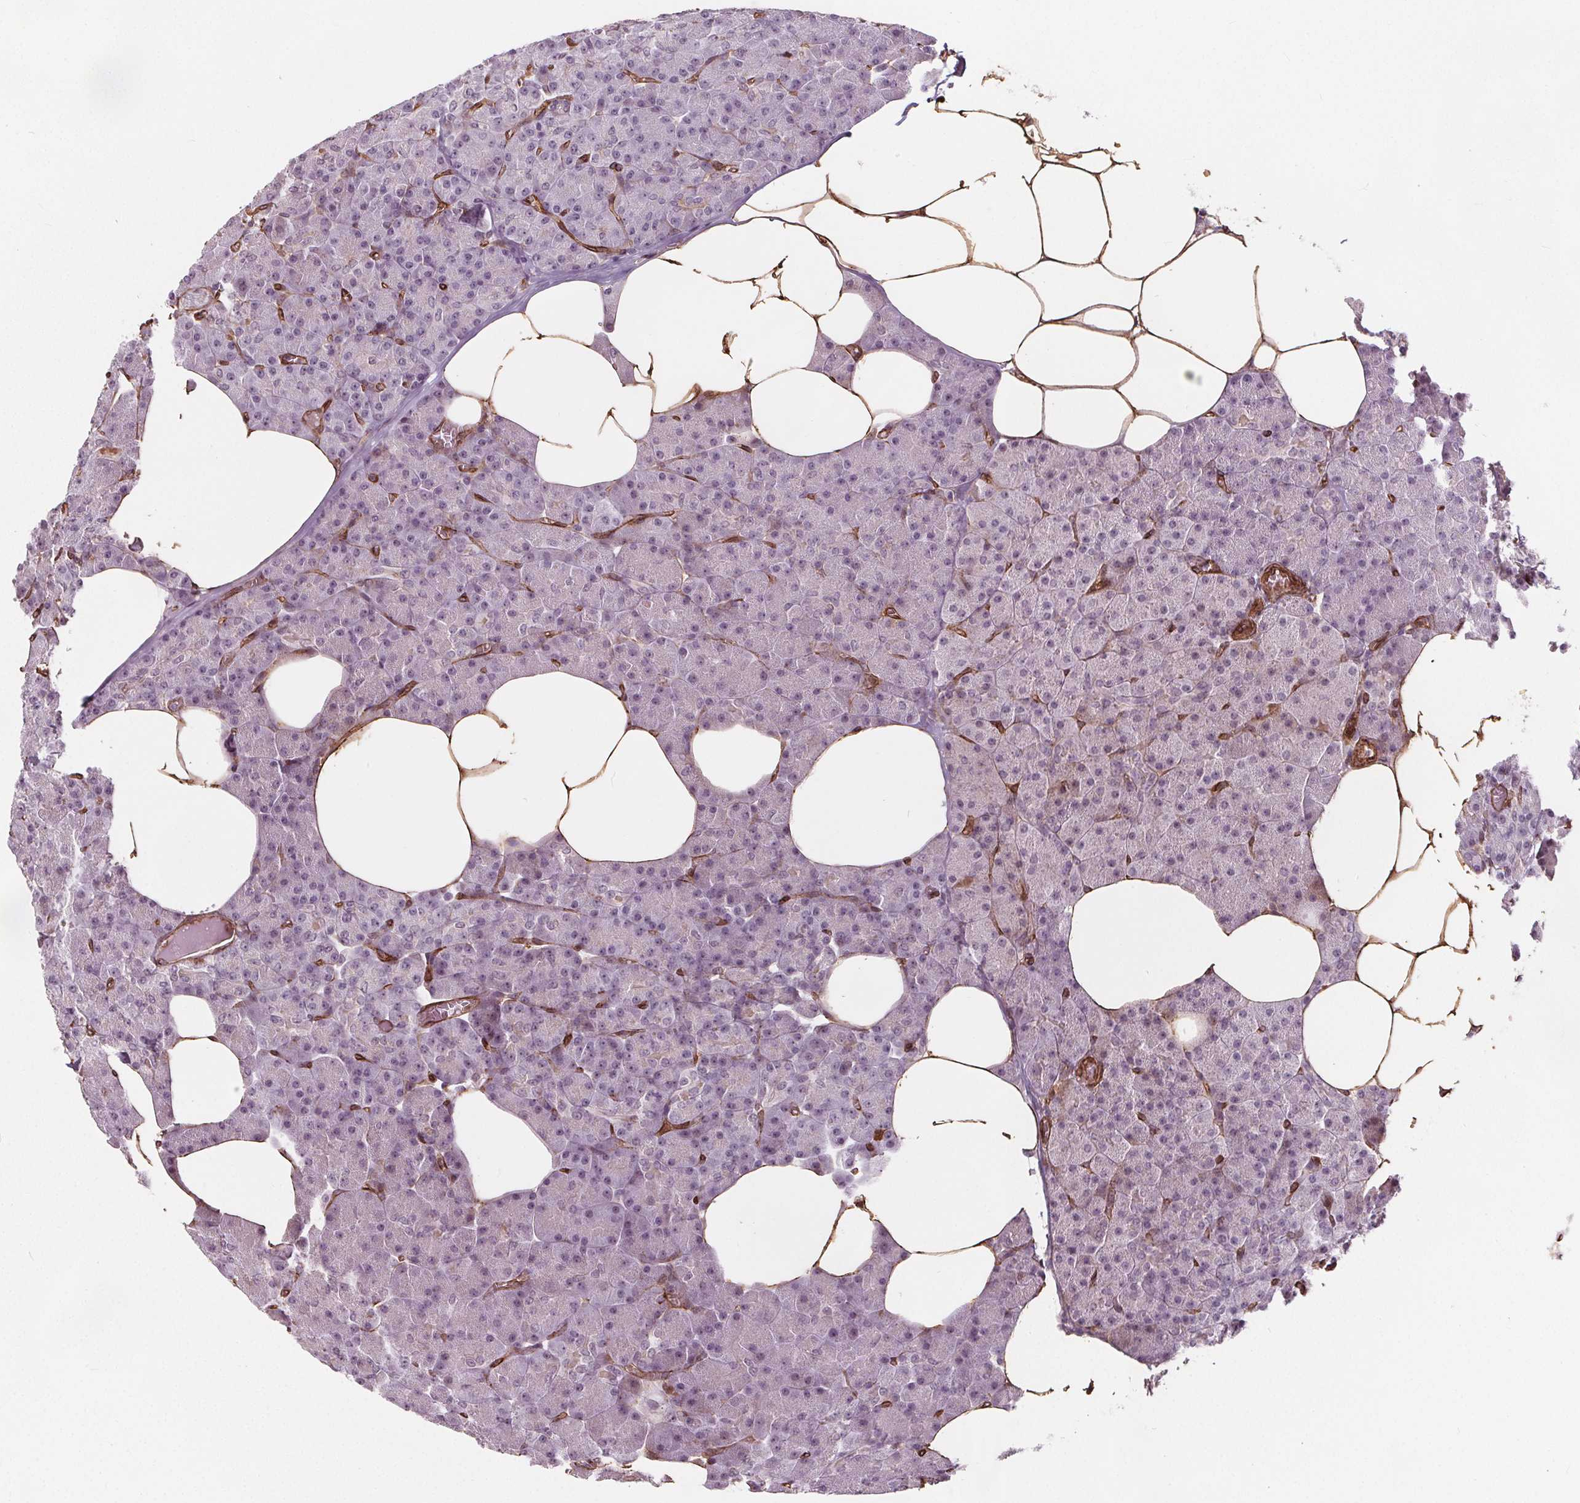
{"staining": {"intensity": "negative", "quantity": "none", "location": "none"}, "tissue": "pancreas", "cell_type": "Exocrine glandular cells", "image_type": "normal", "snomed": [{"axis": "morphology", "description": "Normal tissue, NOS"}, {"axis": "topography", "description": "Pancreas"}], "caption": "A high-resolution photomicrograph shows immunohistochemistry staining of unremarkable pancreas, which displays no significant positivity in exocrine glandular cells.", "gene": "HAS1", "patient": {"sex": "female", "age": 45}}